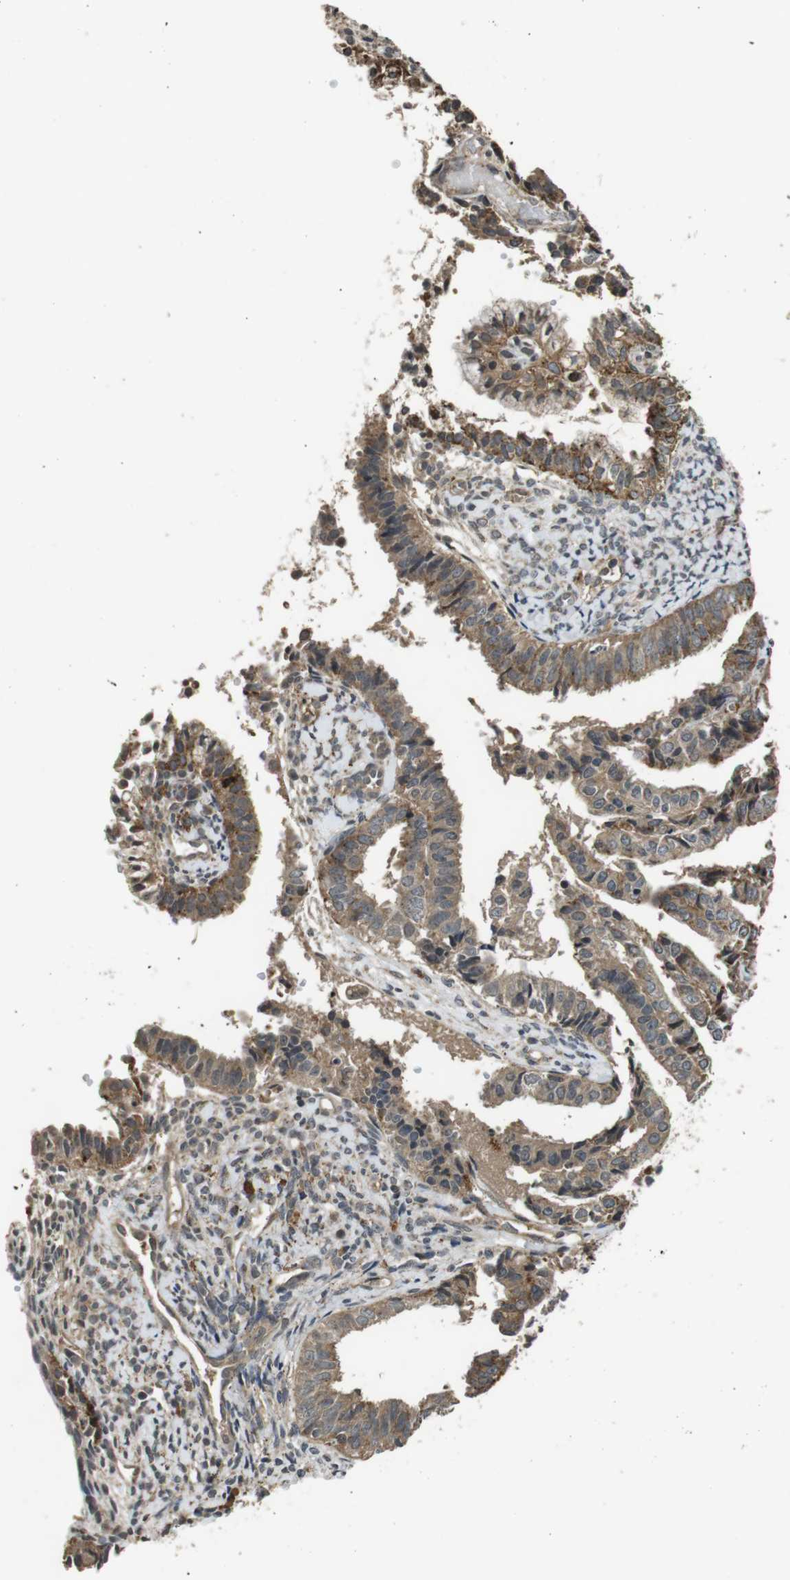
{"staining": {"intensity": "moderate", "quantity": ">75%", "location": "cytoplasmic/membranous"}, "tissue": "endometrial cancer", "cell_type": "Tumor cells", "image_type": "cancer", "snomed": [{"axis": "morphology", "description": "Adenocarcinoma, NOS"}, {"axis": "topography", "description": "Endometrium"}], "caption": "Immunohistochemistry (DAB (3,3'-diaminobenzidine)) staining of adenocarcinoma (endometrial) exhibits moderate cytoplasmic/membranous protein expression in approximately >75% of tumor cells.", "gene": "FZD10", "patient": {"sex": "female", "age": 63}}